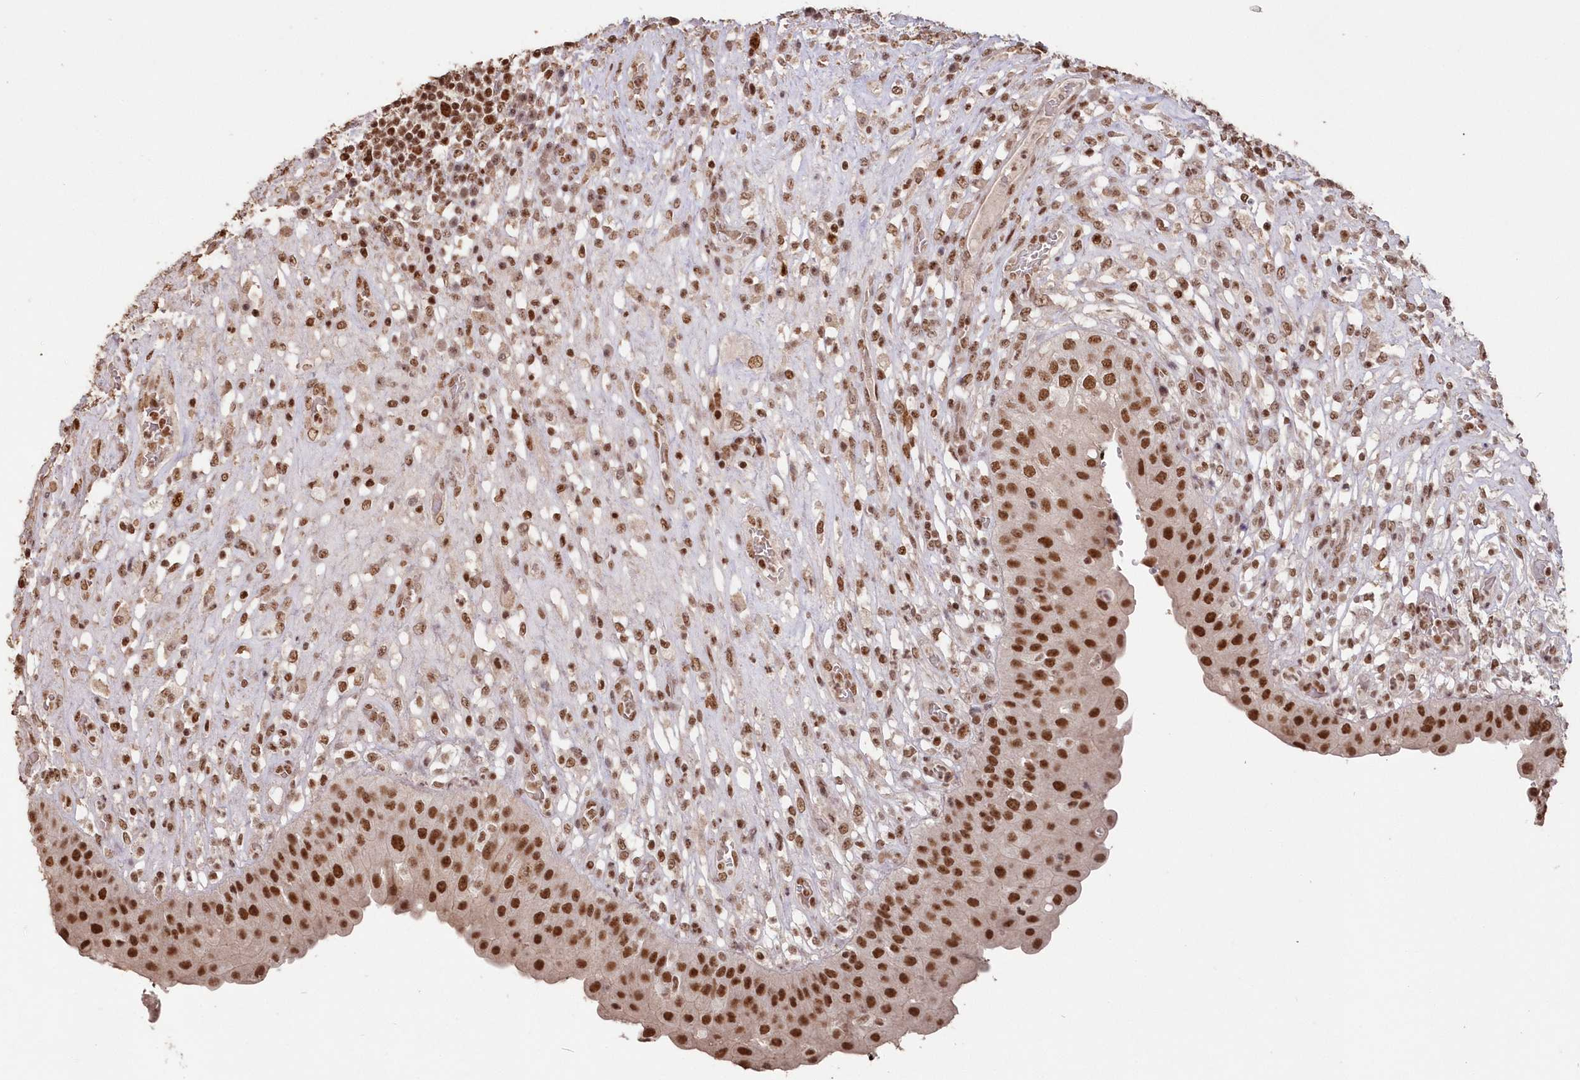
{"staining": {"intensity": "strong", "quantity": ">75%", "location": "nuclear"}, "tissue": "urinary bladder", "cell_type": "Urothelial cells", "image_type": "normal", "snomed": [{"axis": "morphology", "description": "Normal tissue, NOS"}, {"axis": "topography", "description": "Urinary bladder"}], "caption": "Unremarkable urinary bladder reveals strong nuclear staining in approximately >75% of urothelial cells.", "gene": "PDS5A", "patient": {"sex": "female", "age": 62}}